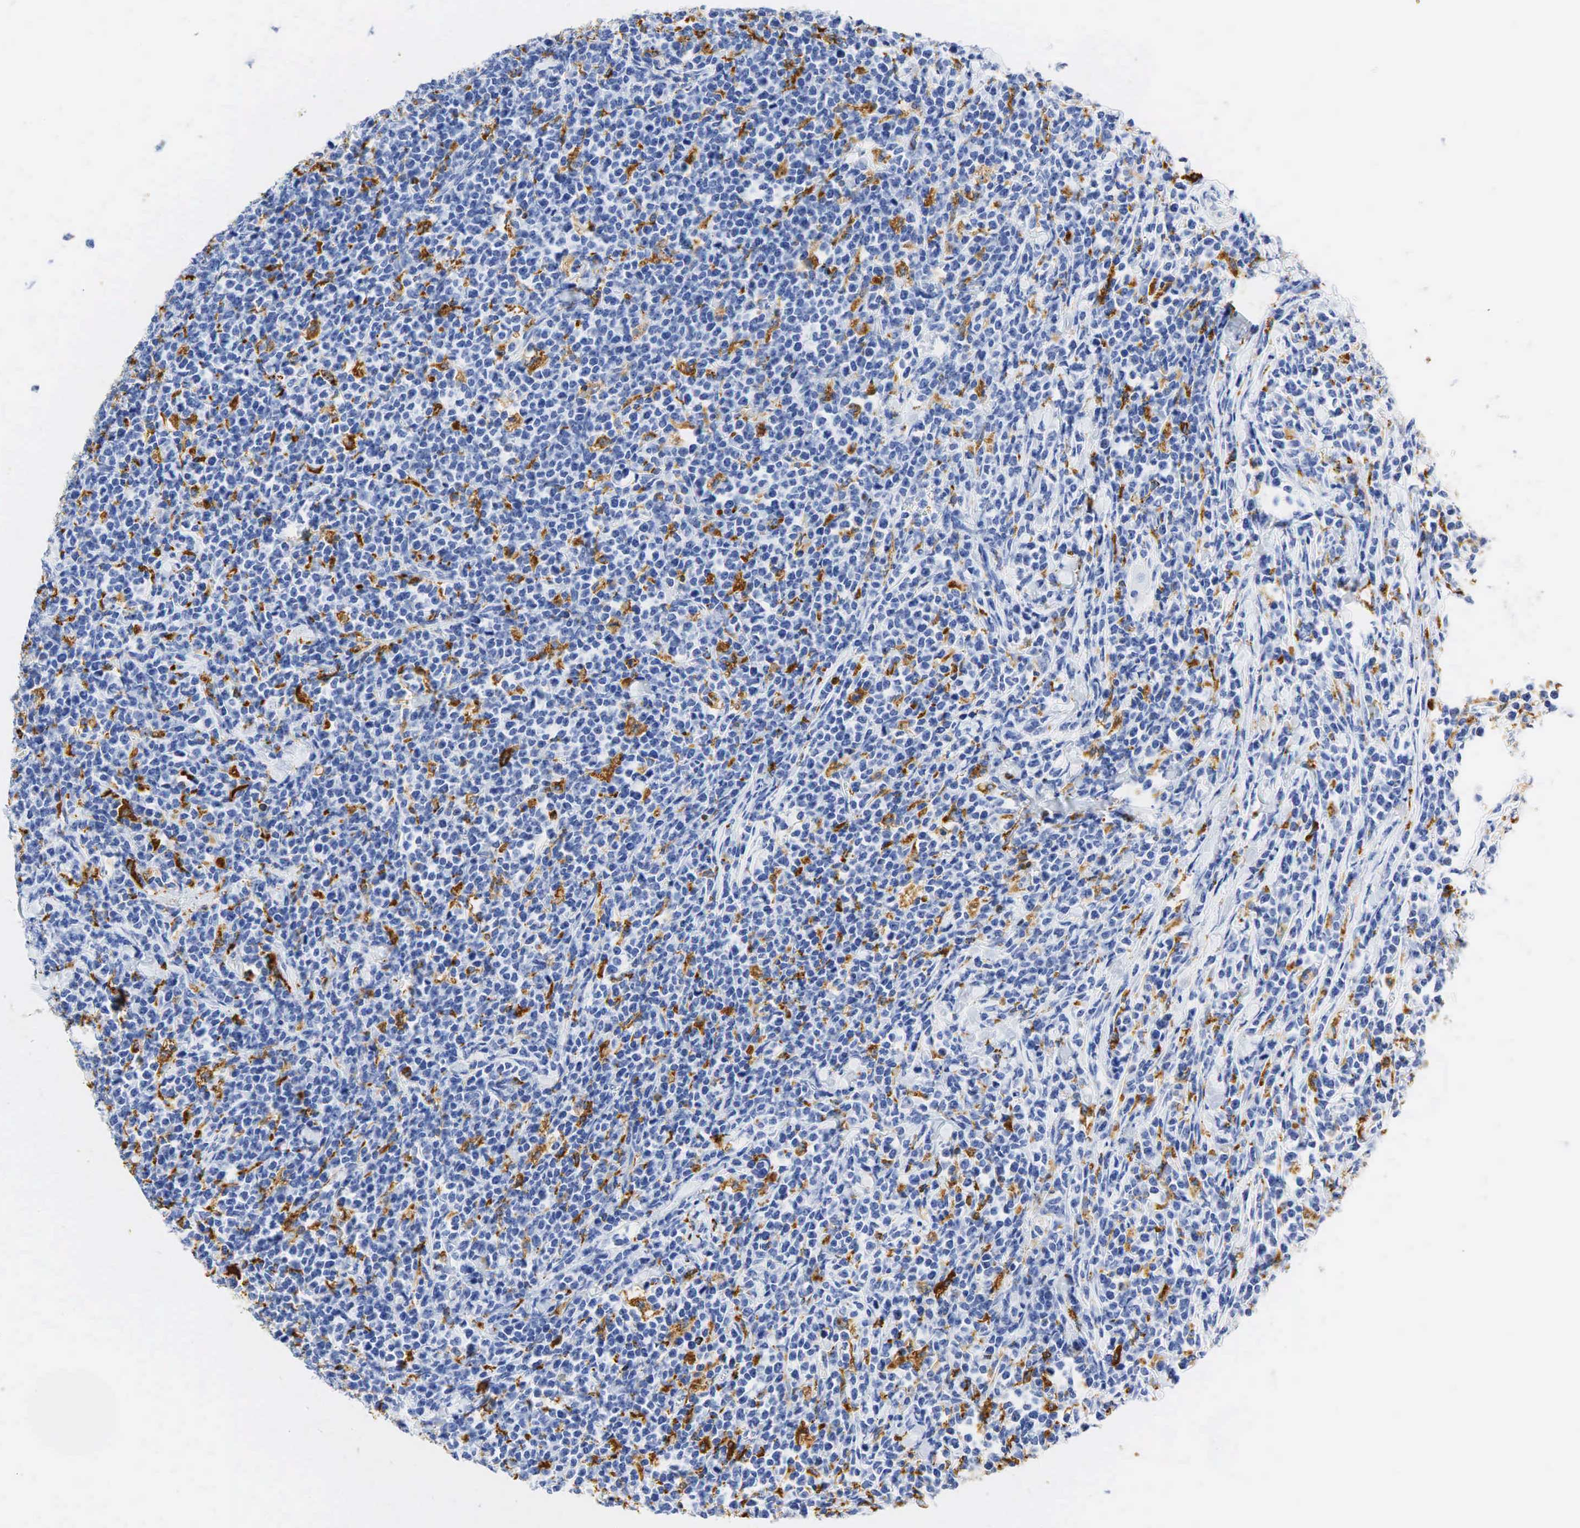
{"staining": {"intensity": "negative", "quantity": "none", "location": "none"}, "tissue": "lymphoma", "cell_type": "Tumor cells", "image_type": "cancer", "snomed": [{"axis": "morphology", "description": "Malignant lymphoma, non-Hodgkin's type, High grade"}, {"axis": "topography", "description": "Small intestine"}, {"axis": "topography", "description": "Colon"}], "caption": "An image of human lymphoma is negative for staining in tumor cells.", "gene": "CD68", "patient": {"sex": "male", "age": 8}}